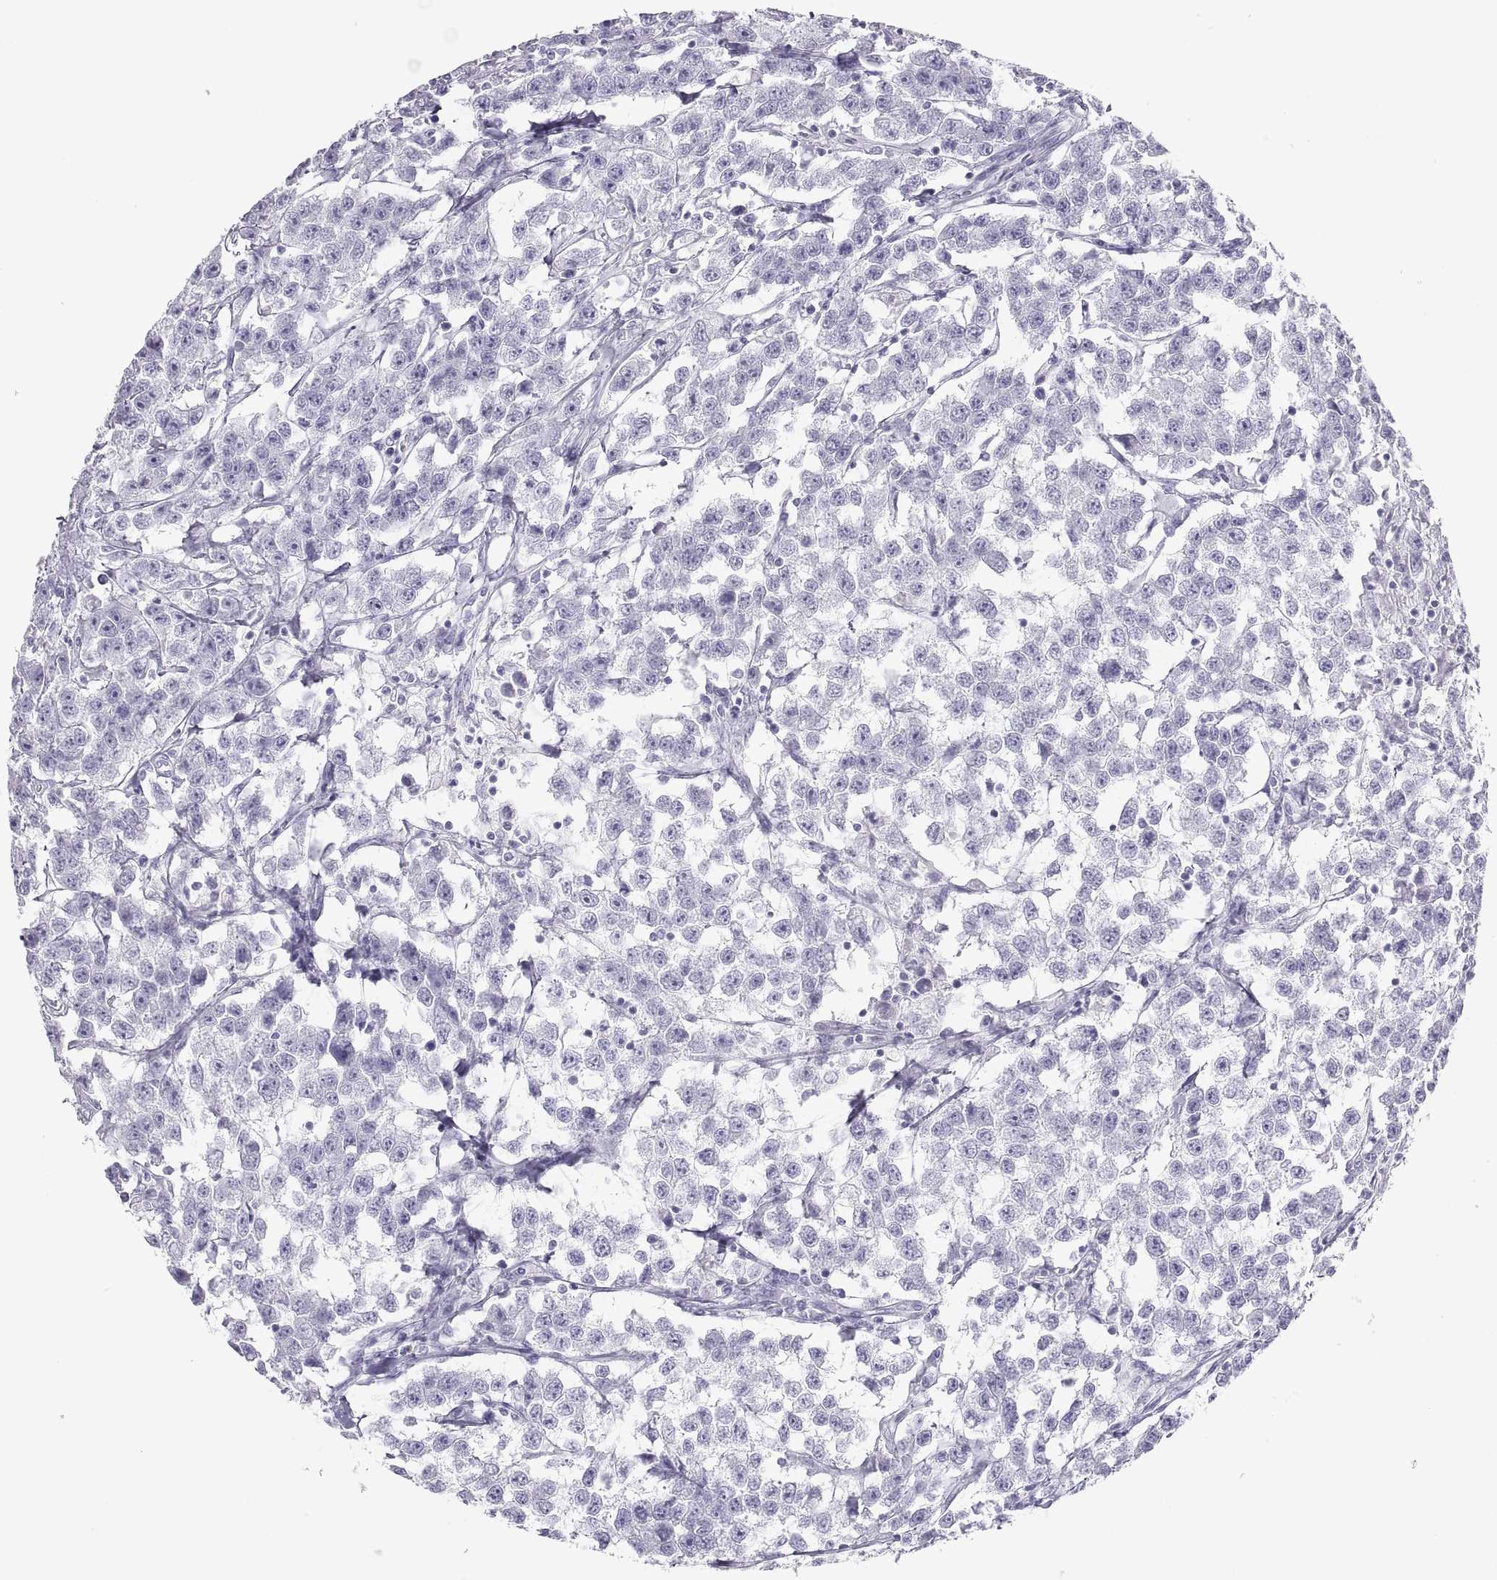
{"staining": {"intensity": "negative", "quantity": "none", "location": "none"}, "tissue": "testis cancer", "cell_type": "Tumor cells", "image_type": "cancer", "snomed": [{"axis": "morphology", "description": "Seminoma, NOS"}, {"axis": "topography", "description": "Testis"}], "caption": "Human testis seminoma stained for a protein using immunohistochemistry exhibits no positivity in tumor cells.", "gene": "SEMG1", "patient": {"sex": "male", "age": 59}}